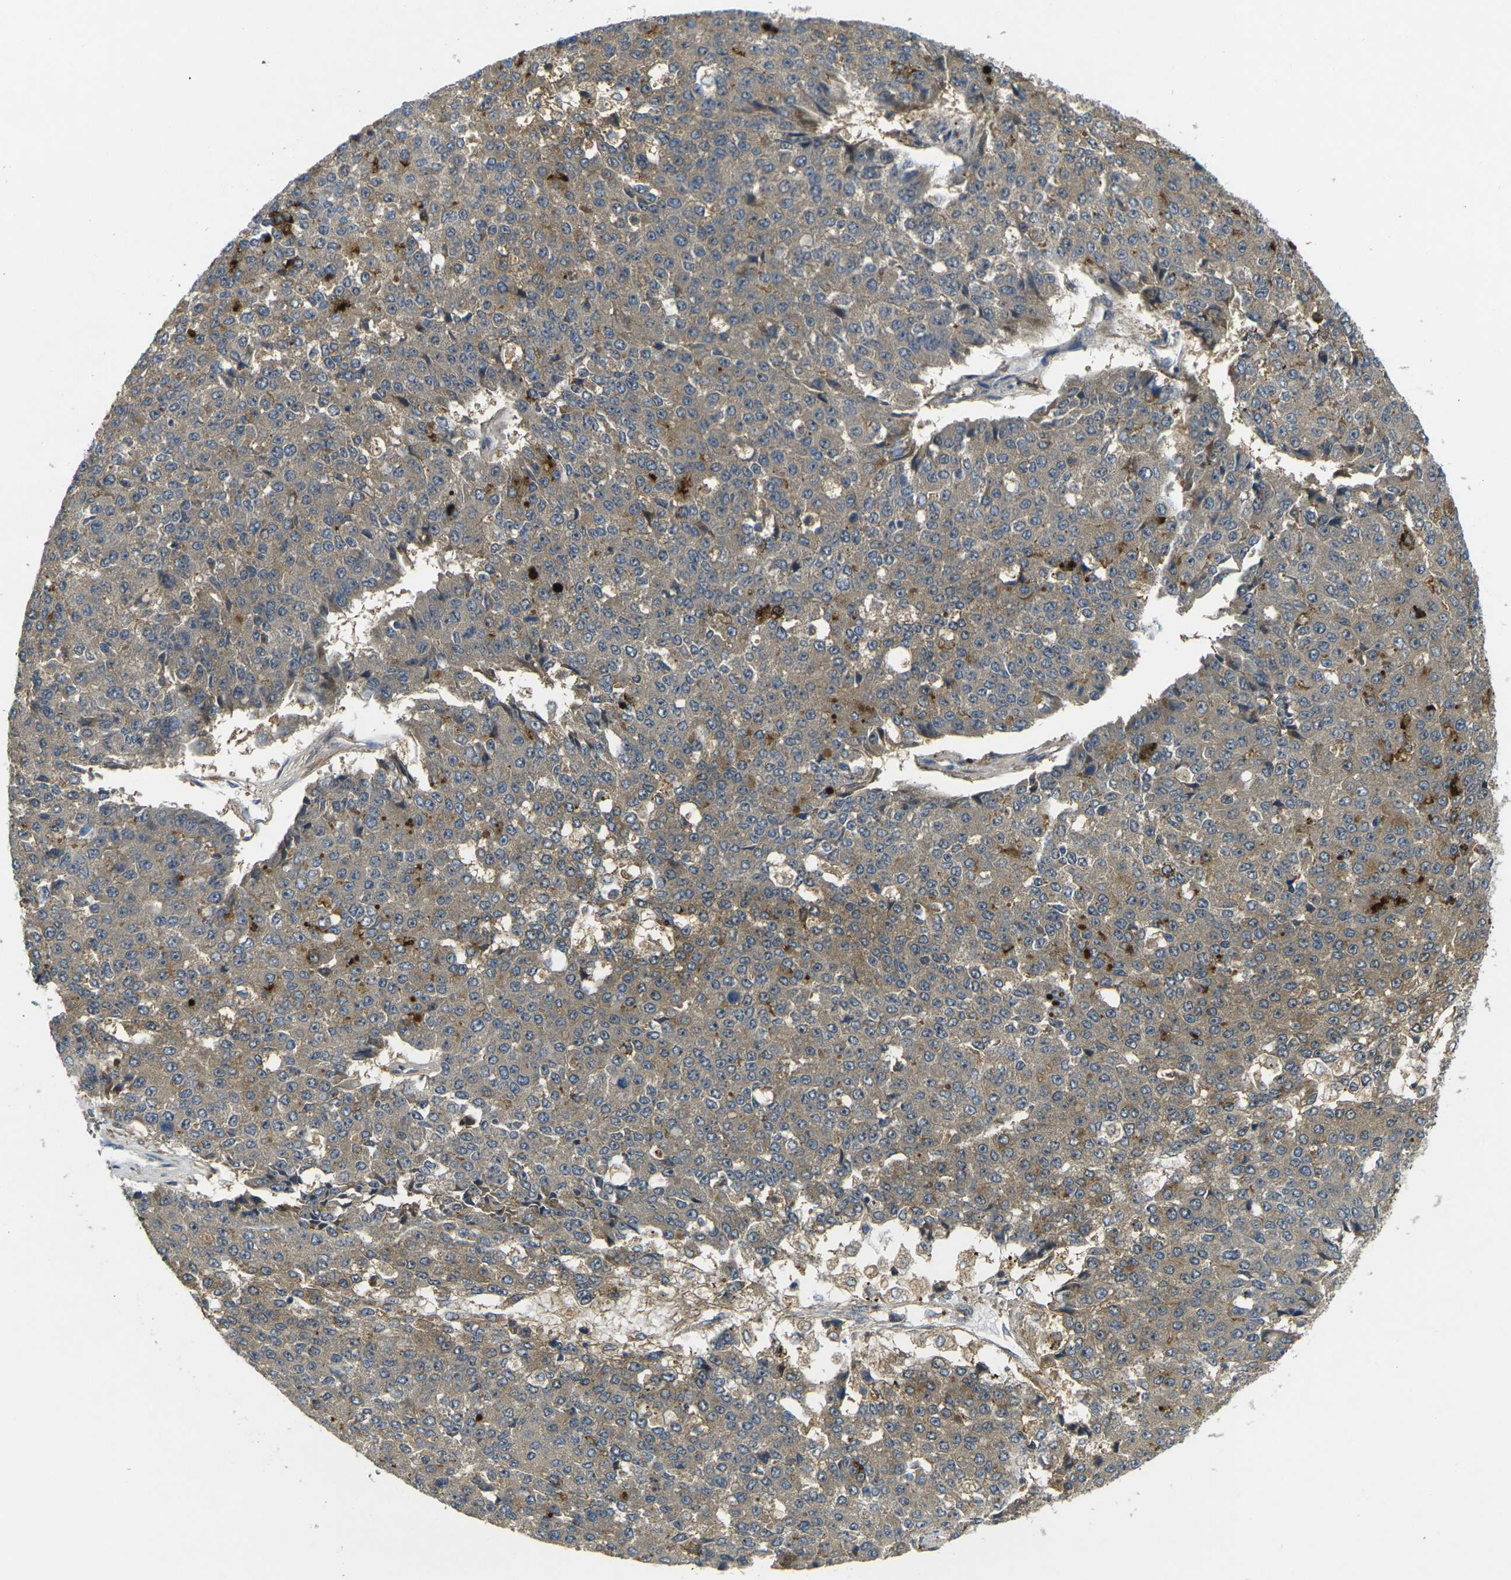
{"staining": {"intensity": "weak", "quantity": ">75%", "location": "cytoplasmic/membranous"}, "tissue": "pancreatic cancer", "cell_type": "Tumor cells", "image_type": "cancer", "snomed": [{"axis": "morphology", "description": "Adenocarcinoma, NOS"}, {"axis": "topography", "description": "Pancreas"}], "caption": "The micrograph exhibits a brown stain indicating the presence of a protein in the cytoplasmic/membranous of tumor cells in pancreatic cancer (adenocarcinoma). (IHC, brightfield microscopy, high magnification).", "gene": "PIGL", "patient": {"sex": "male", "age": 50}}